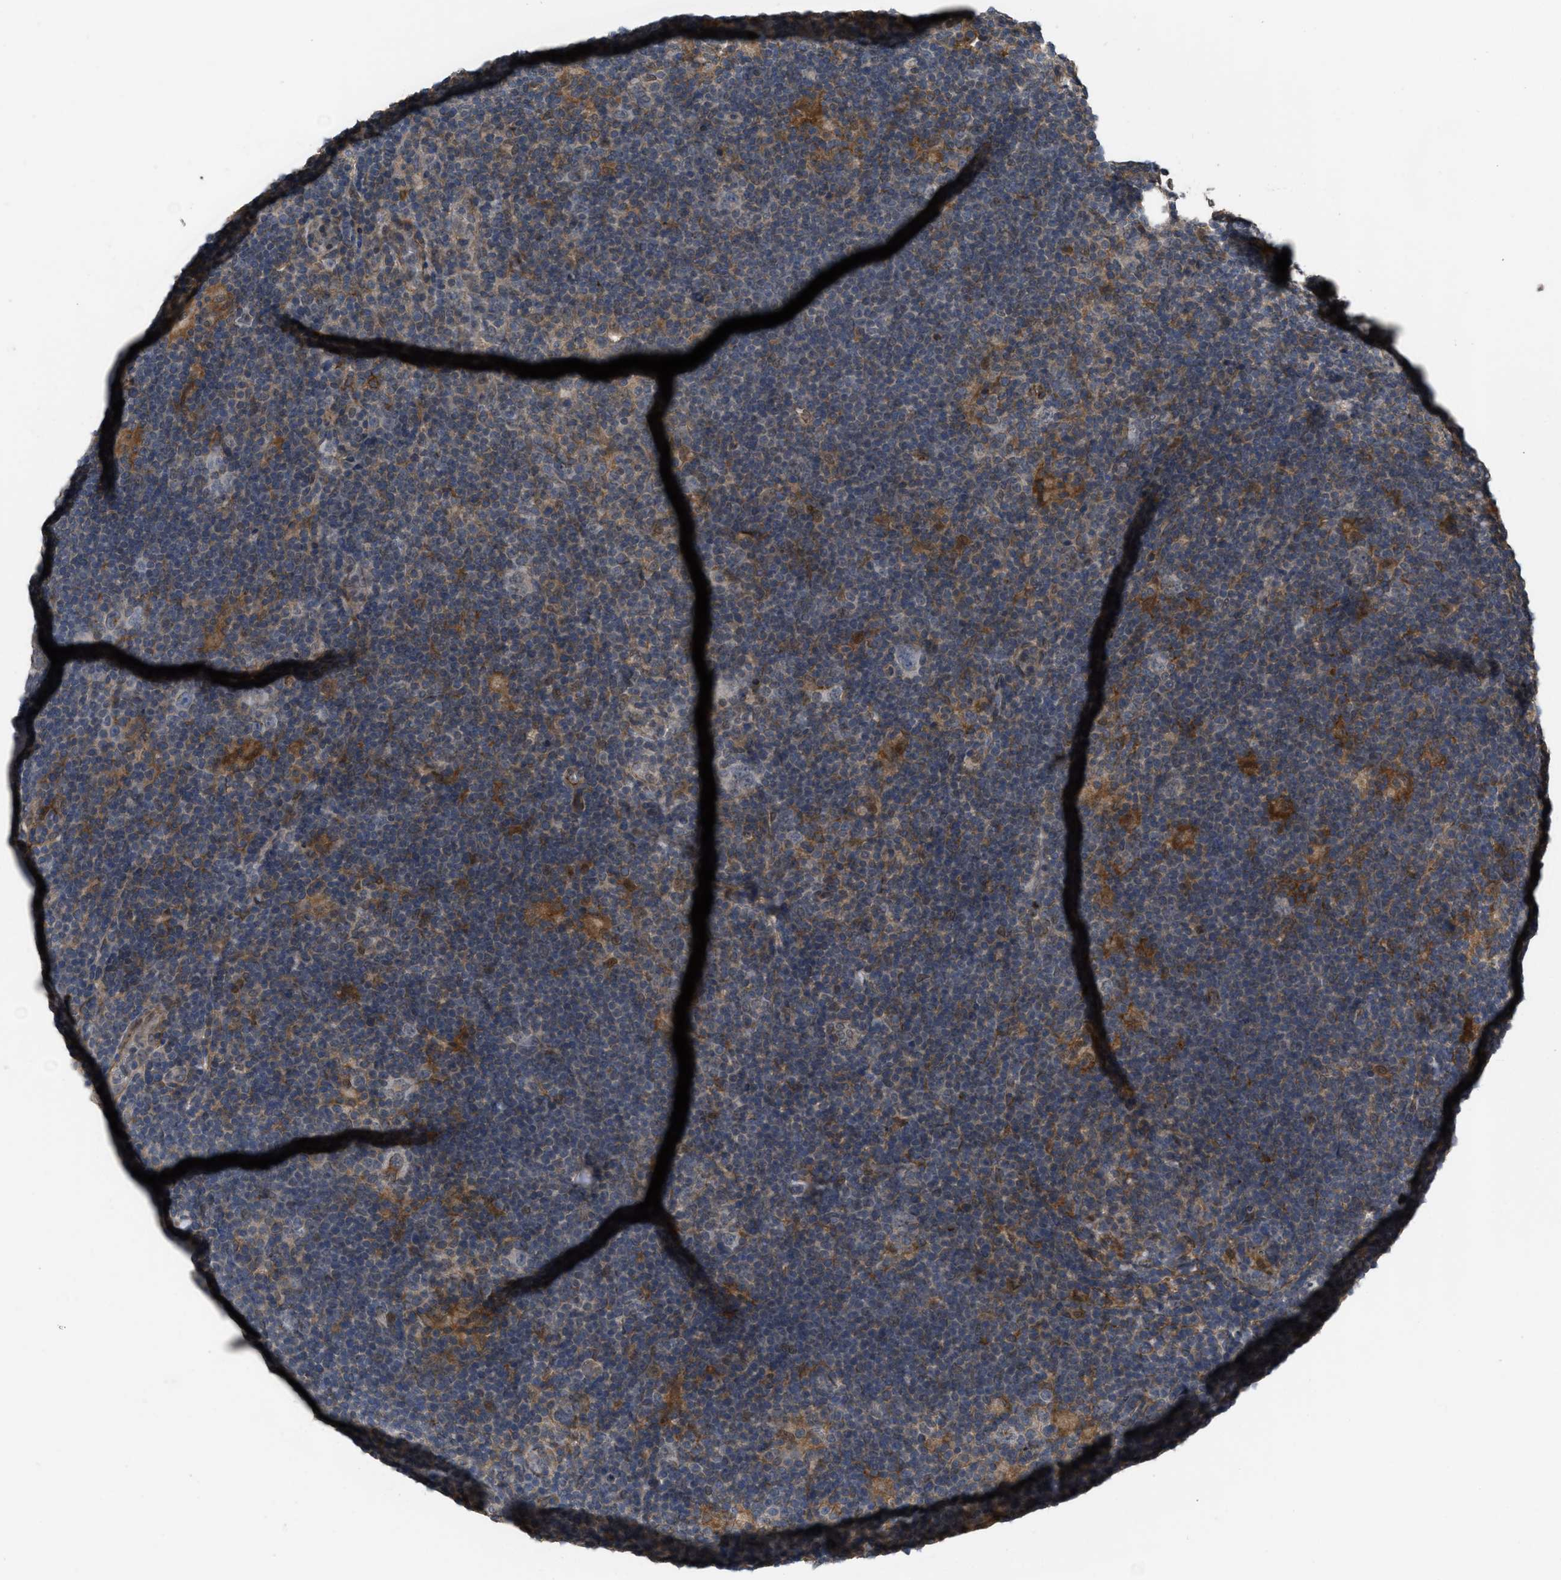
{"staining": {"intensity": "negative", "quantity": "none", "location": "none"}, "tissue": "lymphoma", "cell_type": "Tumor cells", "image_type": "cancer", "snomed": [{"axis": "morphology", "description": "Hodgkin's disease, NOS"}, {"axis": "topography", "description": "Lymph node"}], "caption": "IHC histopathology image of Hodgkin's disease stained for a protein (brown), which demonstrates no positivity in tumor cells.", "gene": "UTRN", "patient": {"sex": "female", "age": 57}}